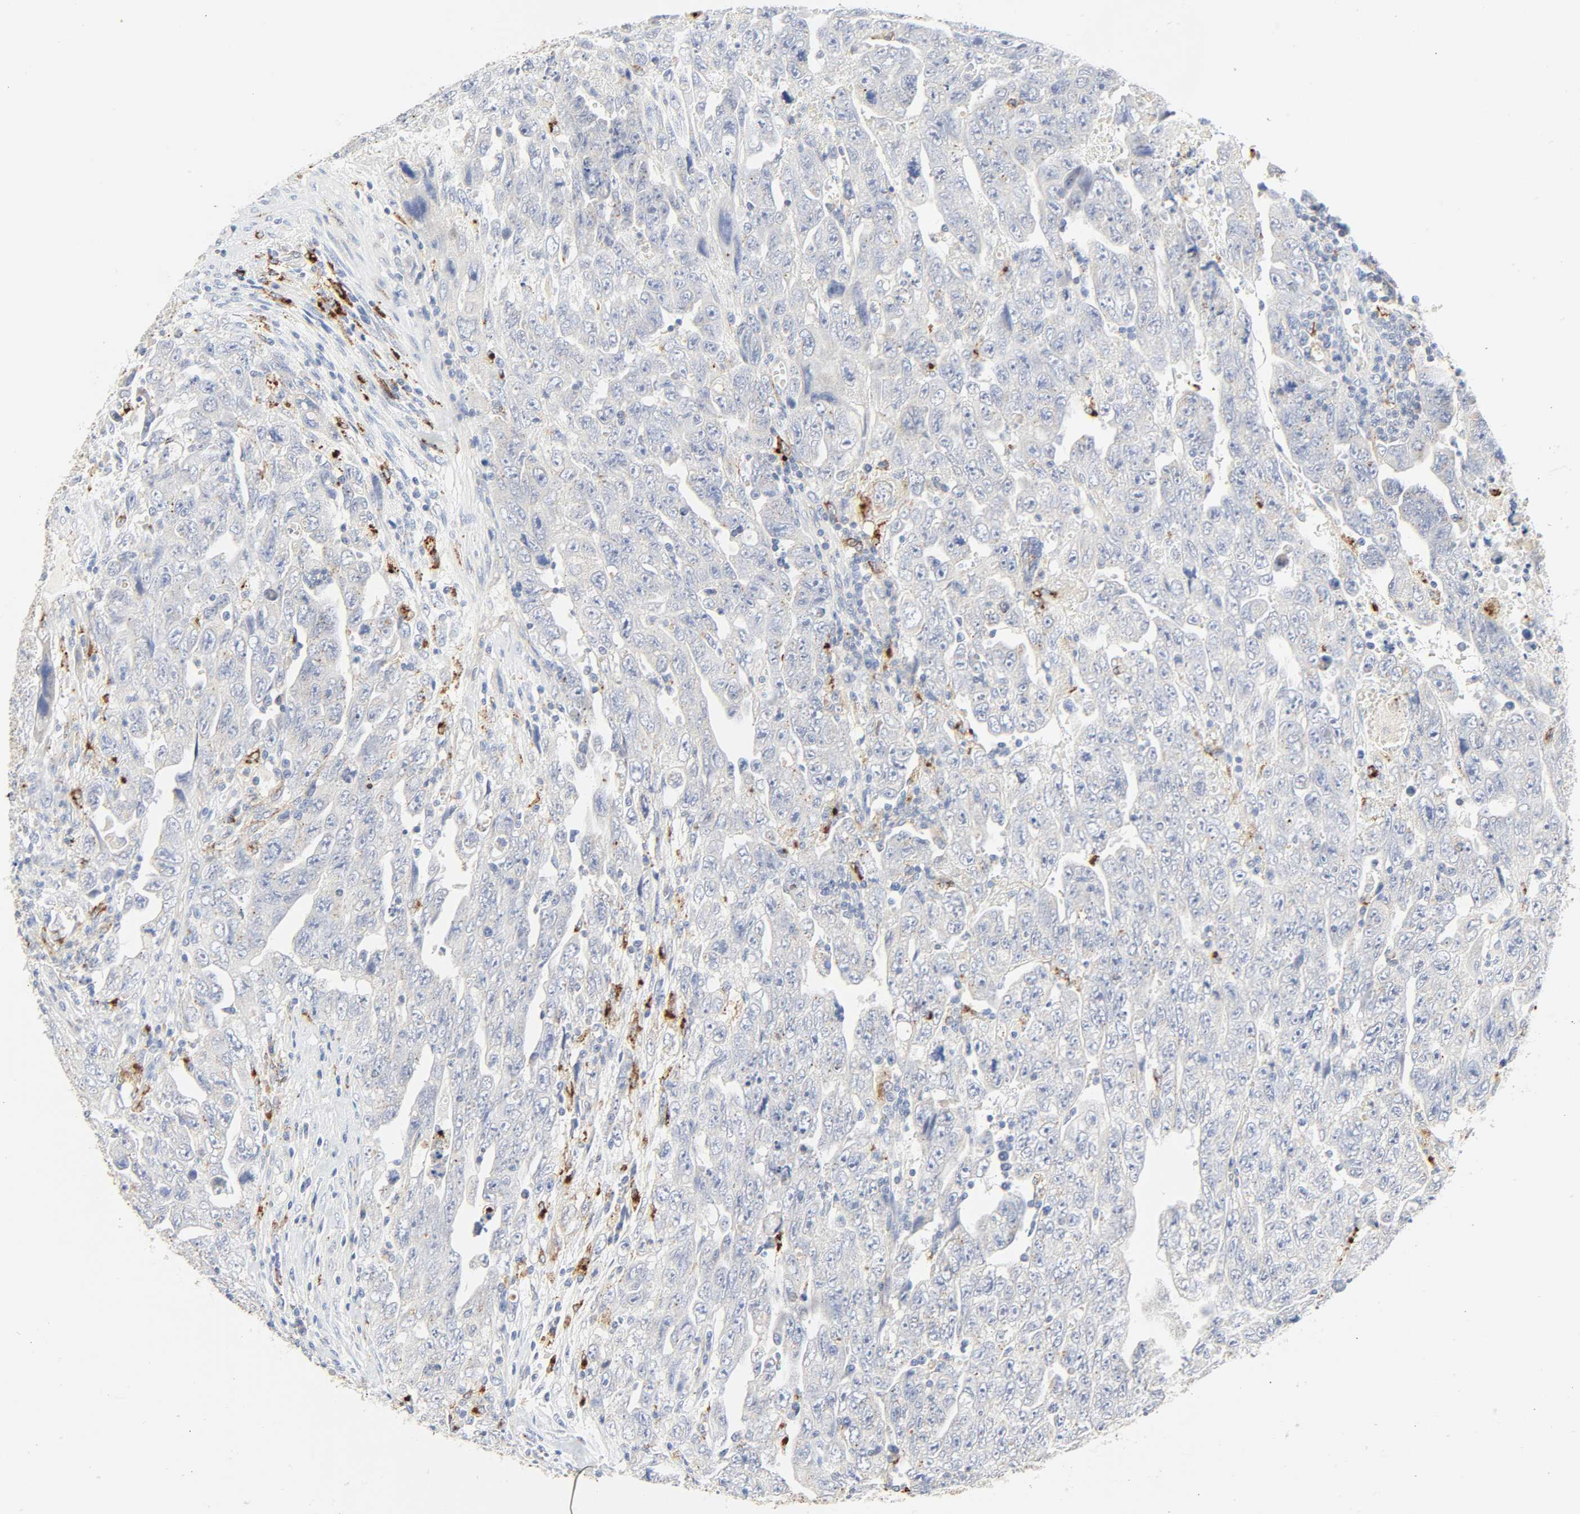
{"staining": {"intensity": "negative", "quantity": "none", "location": "none"}, "tissue": "testis cancer", "cell_type": "Tumor cells", "image_type": "cancer", "snomed": [{"axis": "morphology", "description": "Carcinoma, Embryonal, NOS"}, {"axis": "topography", "description": "Testis"}], "caption": "IHC image of neoplastic tissue: human testis embryonal carcinoma stained with DAB (3,3'-diaminobenzidine) shows no significant protein positivity in tumor cells. (DAB (3,3'-diaminobenzidine) immunohistochemistry (IHC) with hematoxylin counter stain).", "gene": "CAMK2A", "patient": {"sex": "male", "age": 28}}